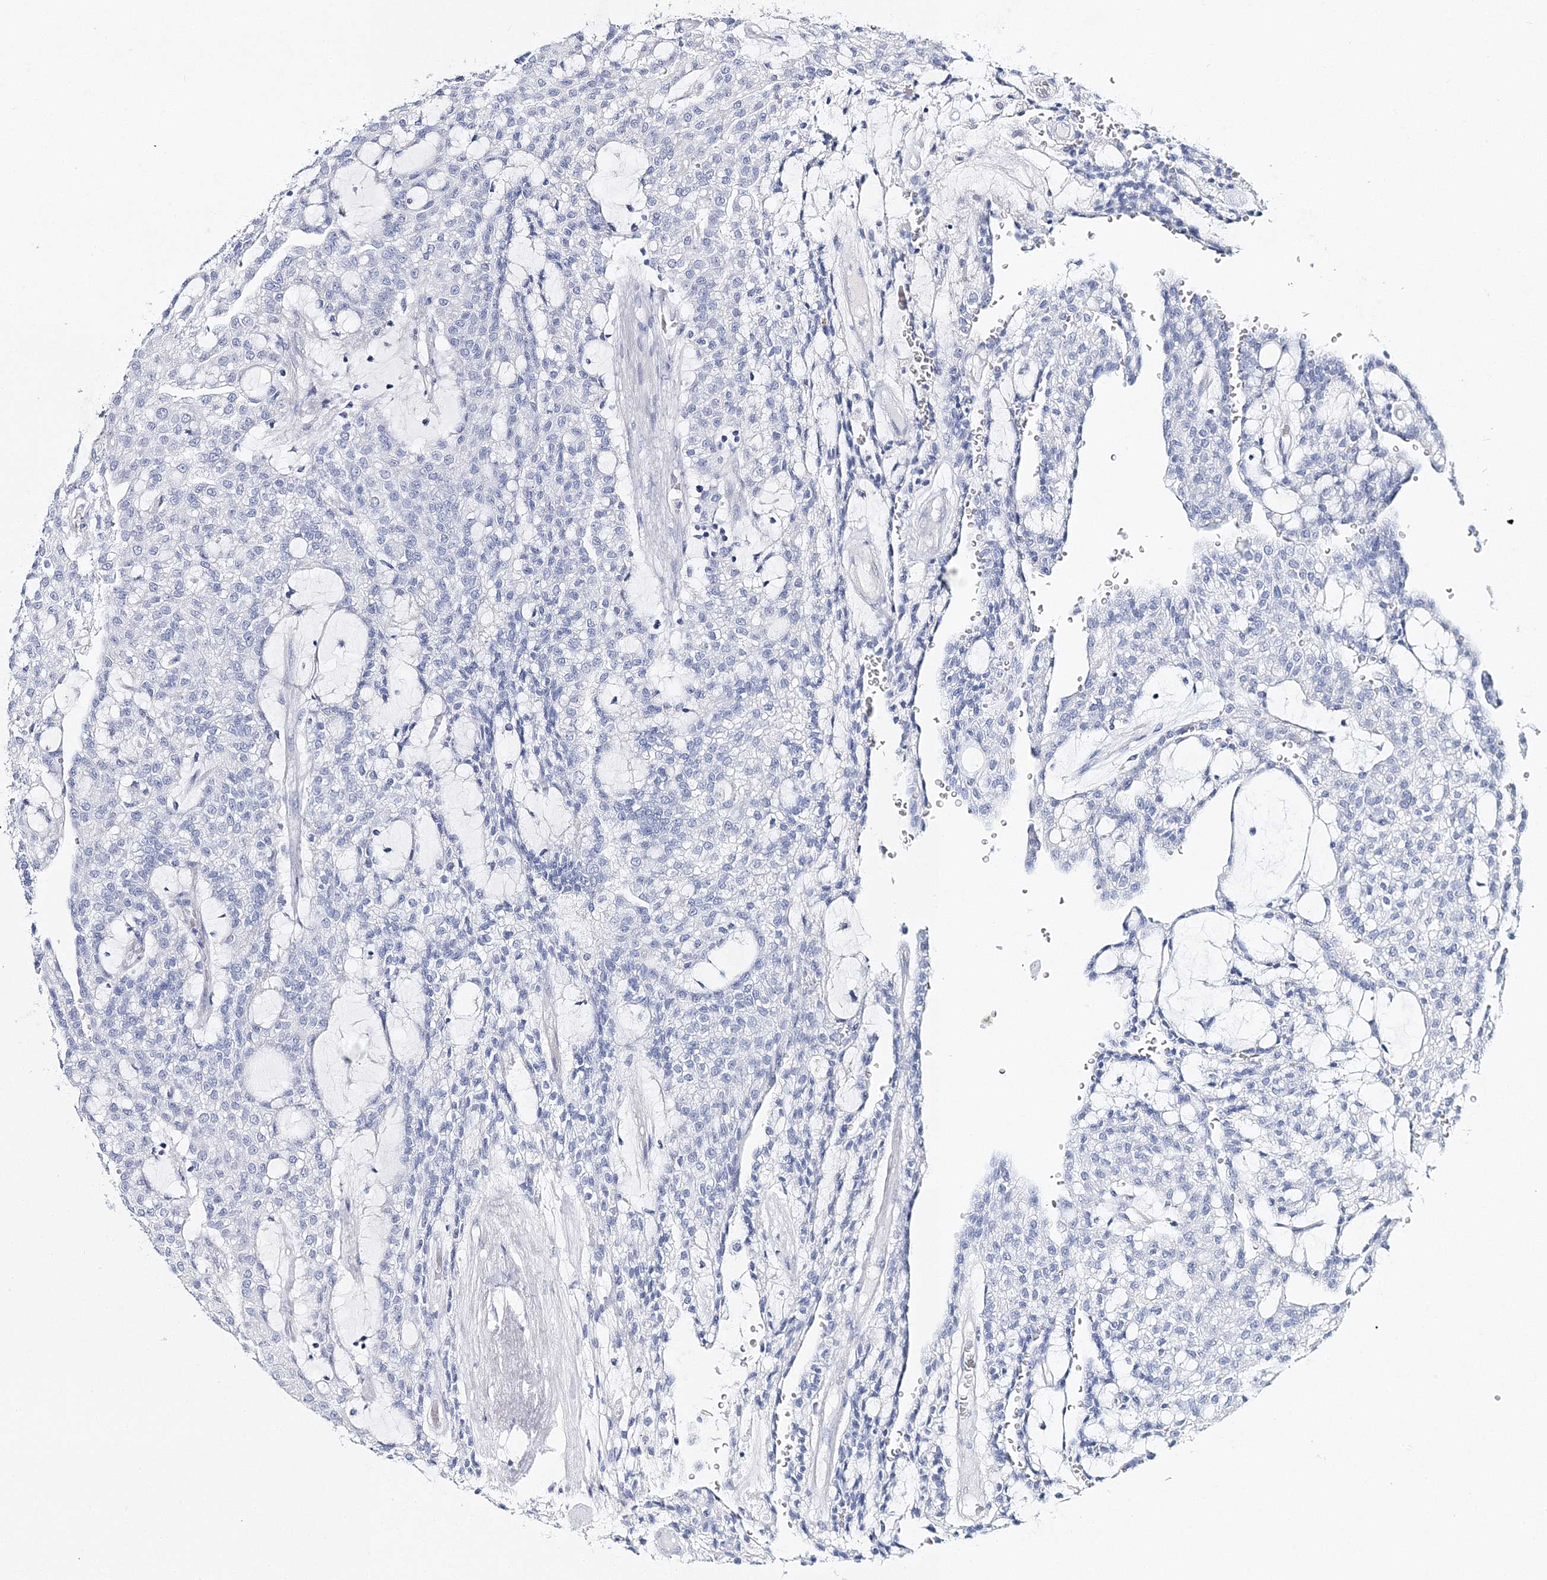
{"staining": {"intensity": "negative", "quantity": "none", "location": "none"}, "tissue": "renal cancer", "cell_type": "Tumor cells", "image_type": "cancer", "snomed": [{"axis": "morphology", "description": "Adenocarcinoma, NOS"}, {"axis": "topography", "description": "Kidney"}], "caption": "Immunohistochemistry photomicrograph of renal cancer stained for a protein (brown), which displays no staining in tumor cells.", "gene": "MYOZ2", "patient": {"sex": "male", "age": 63}}